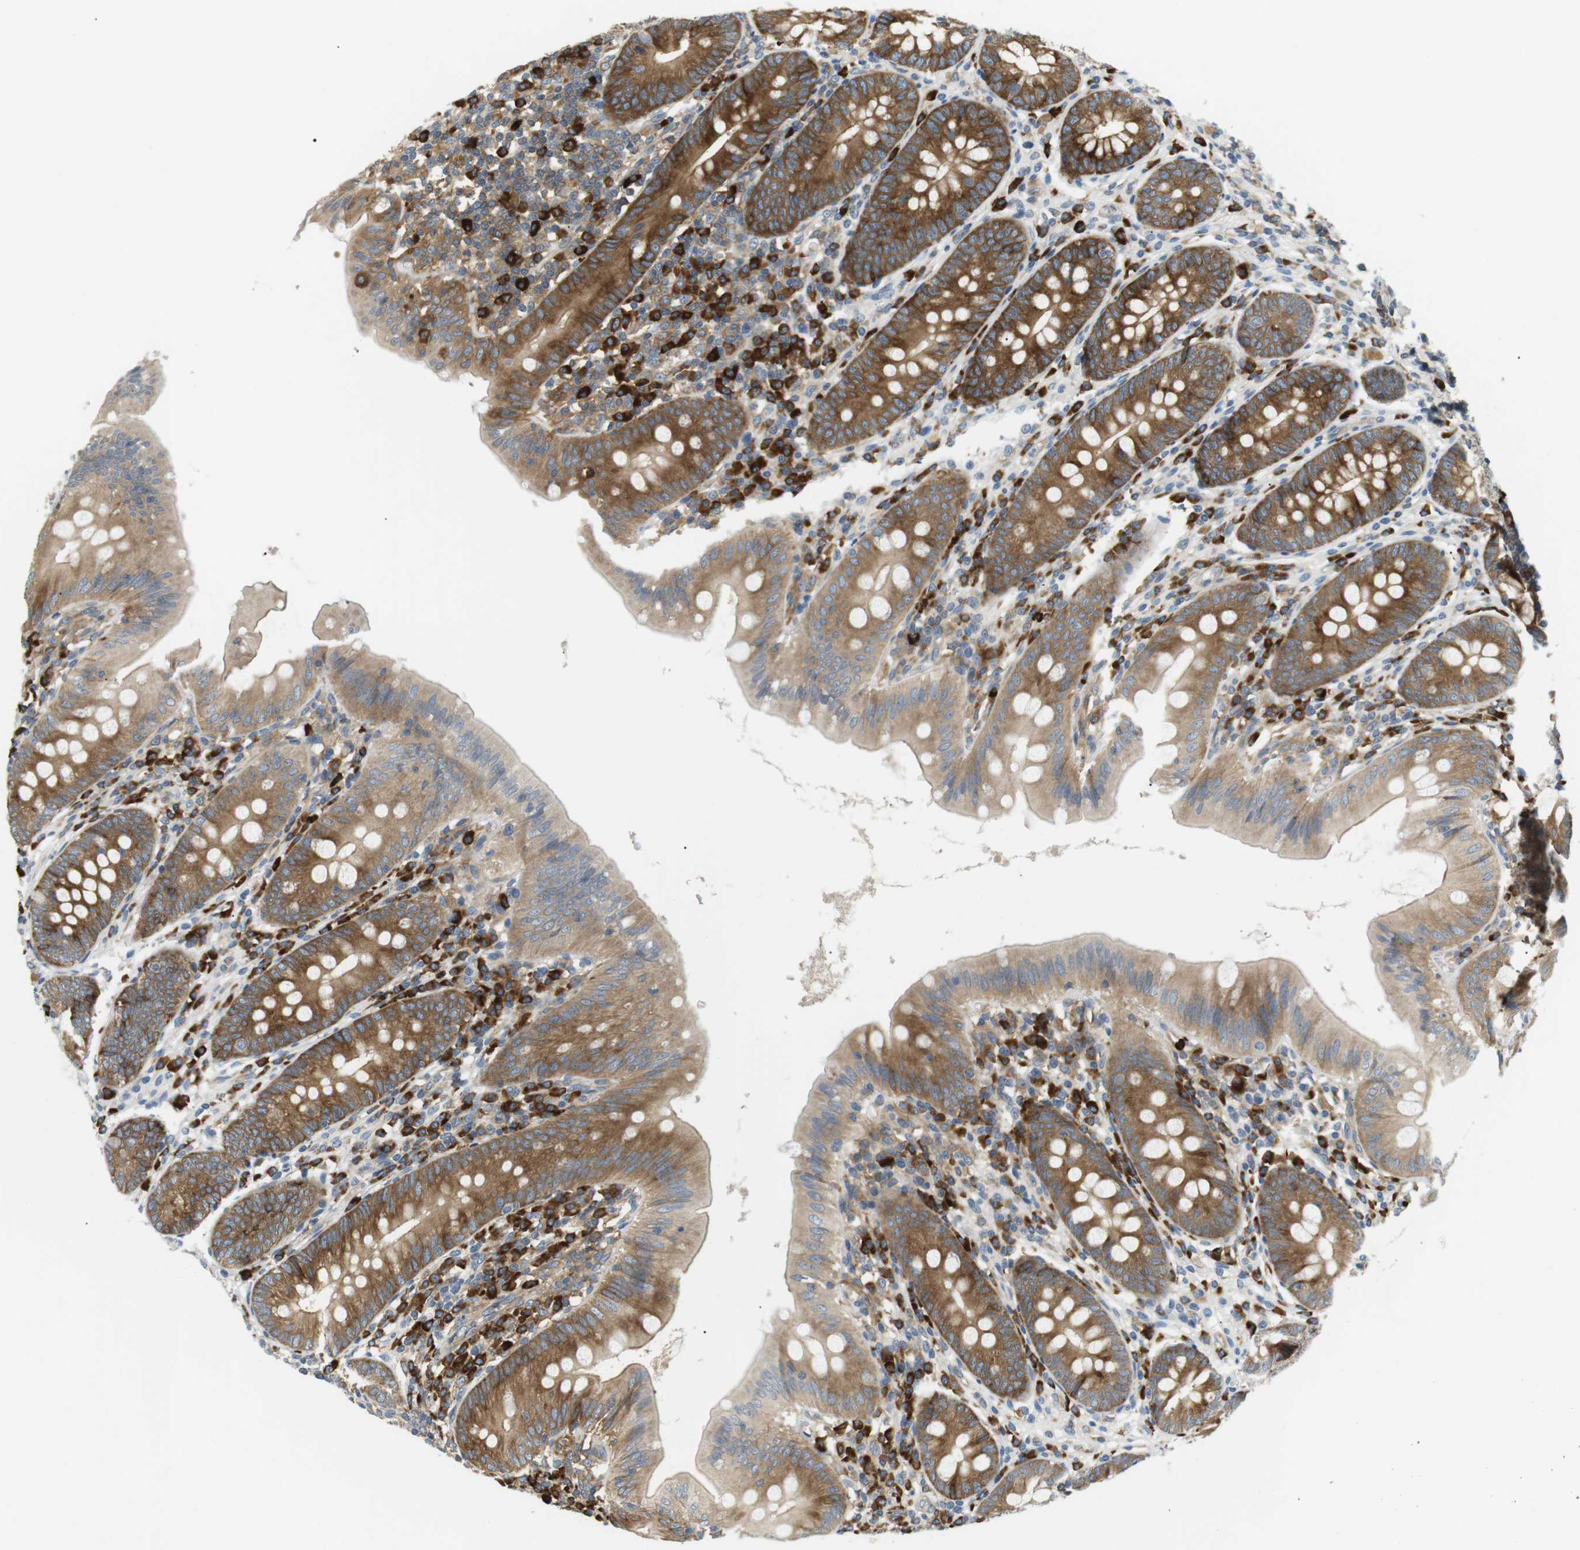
{"staining": {"intensity": "moderate", "quantity": ">75%", "location": "cytoplasmic/membranous"}, "tissue": "appendix", "cell_type": "Glandular cells", "image_type": "normal", "snomed": [{"axis": "morphology", "description": "Normal tissue, NOS"}, {"axis": "topography", "description": "Appendix"}], "caption": "This image displays immunohistochemistry staining of unremarkable appendix, with medium moderate cytoplasmic/membranous staining in approximately >75% of glandular cells.", "gene": "TMEM200A", "patient": {"sex": "male", "age": 56}}